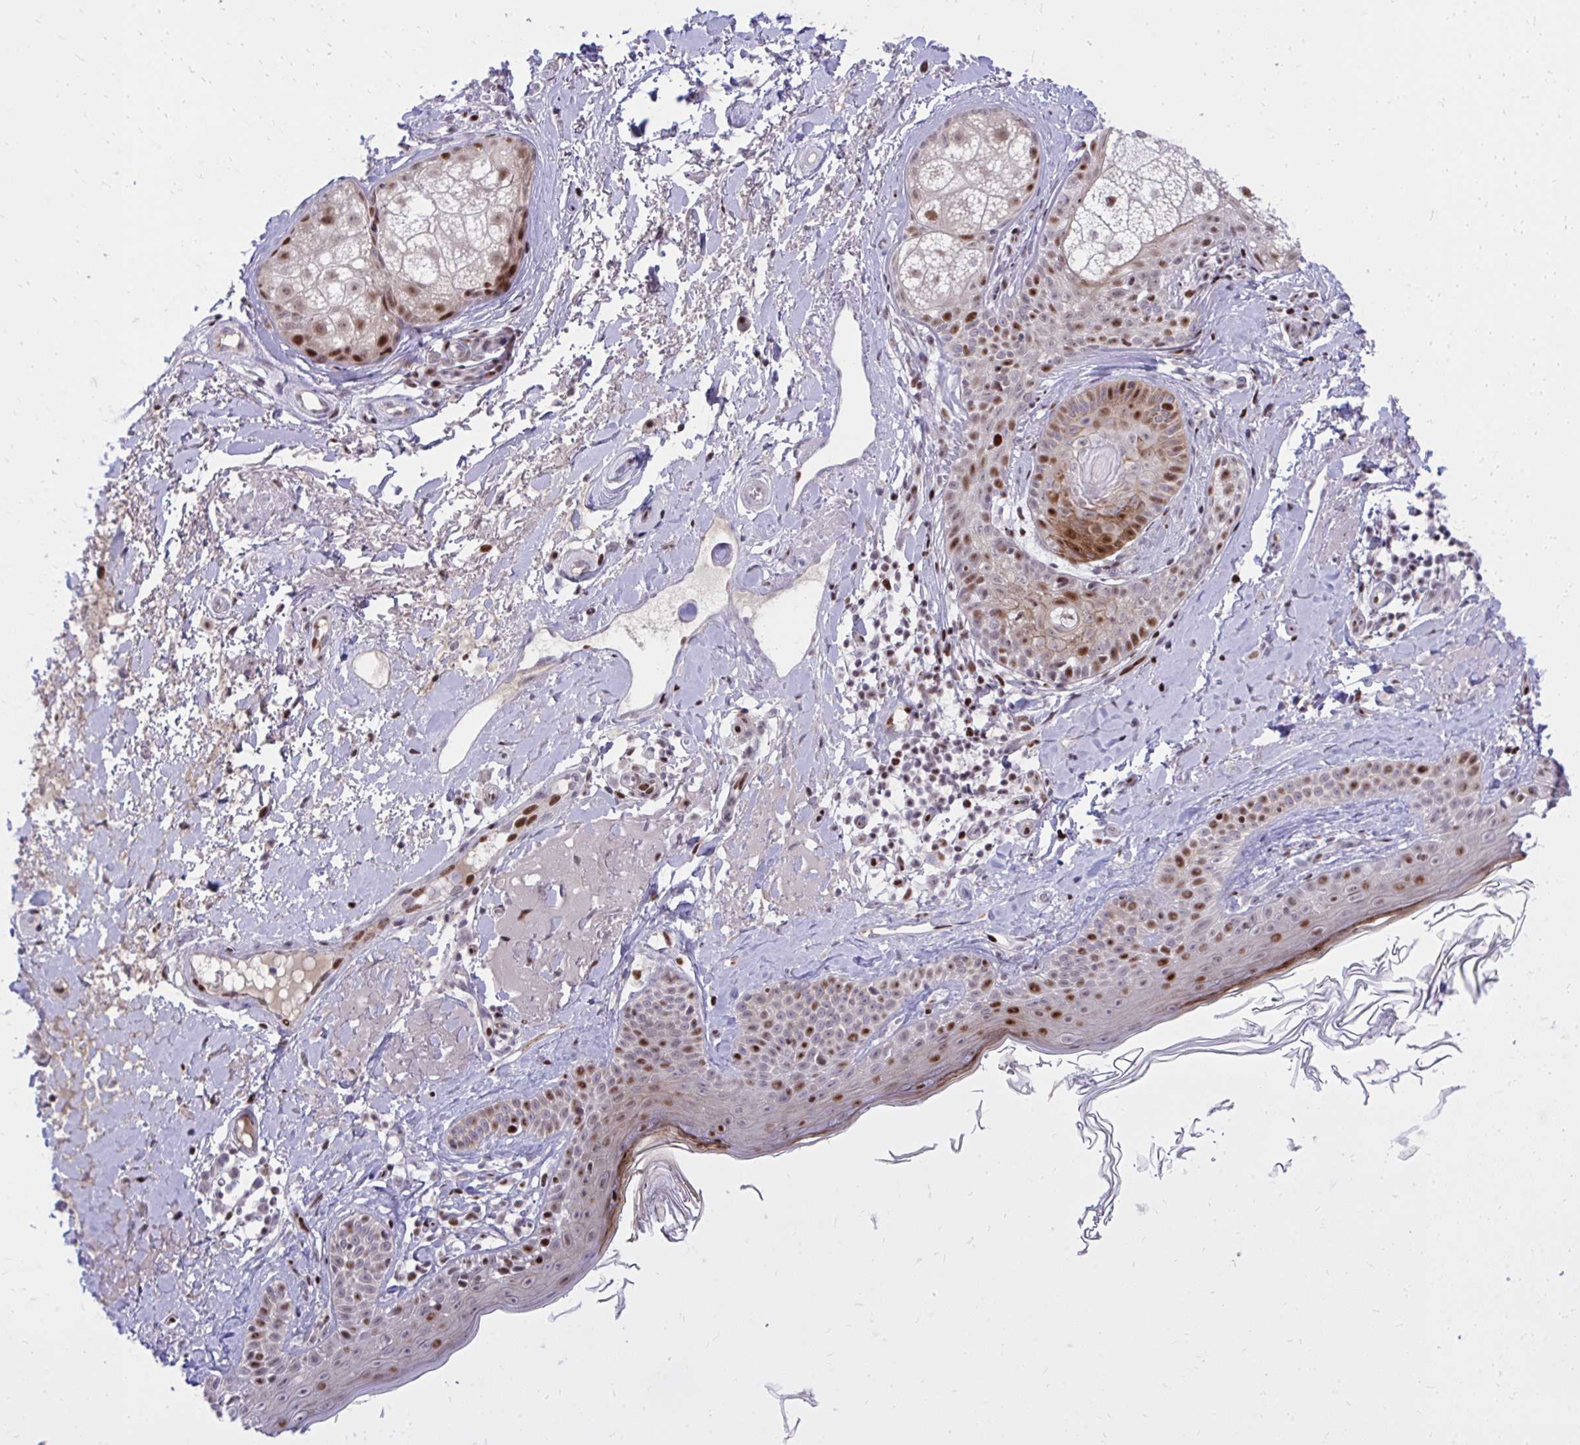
{"staining": {"intensity": "negative", "quantity": "none", "location": "none"}, "tissue": "skin", "cell_type": "Fibroblasts", "image_type": "normal", "snomed": [{"axis": "morphology", "description": "Normal tissue, NOS"}, {"axis": "topography", "description": "Skin"}], "caption": "Fibroblasts show no significant expression in benign skin. The staining is performed using DAB (3,3'-diaminobenzidine) brown chromogen with nuclei counter-stained in using hematoxylin.", "gene": "C14orf39", "patient": {"sex": "male", "age": 73}}